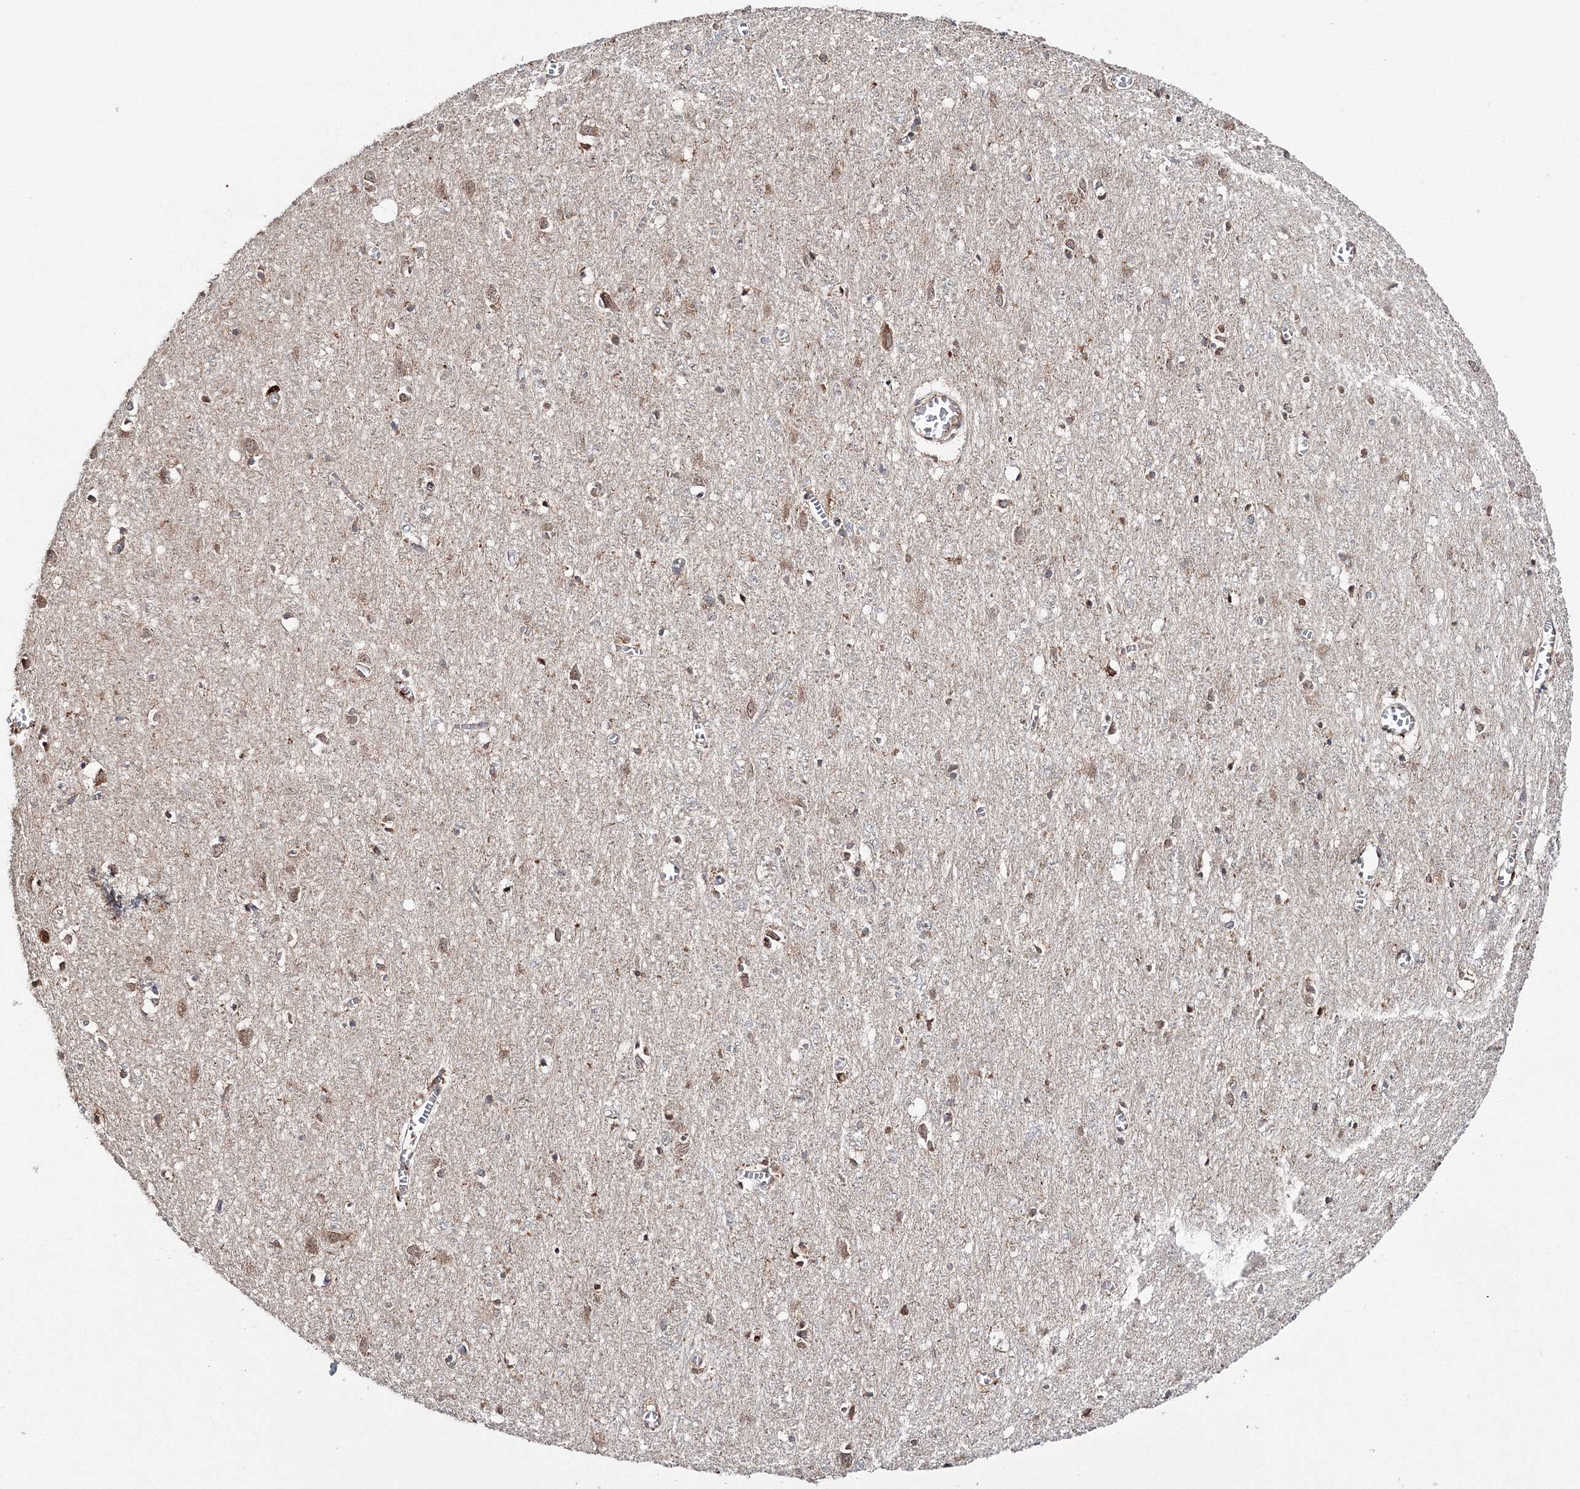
{"staining": {"intensity": "moderate", "quantity": "<25%", "location": "cytoplasmic/membranous"}, "tissue": "cerebral cortex", "cell_type": "Endothelial cells", "image_type": "normal", "snomed": [{"axis": "morphology", "description": "Normal tissue, NOS"}, {"axis": "topography", "description": "Cerebral cortex"}], "caption": "A high-resolution image shows immunohistochemistry staining of unremarkable cerebral cortex, which displays moderate cytoplasmic/membranous positivity in about <25% of endothelial cells.", "gene": "PEX13", "patient": {"sex": "female", "age": 64}}